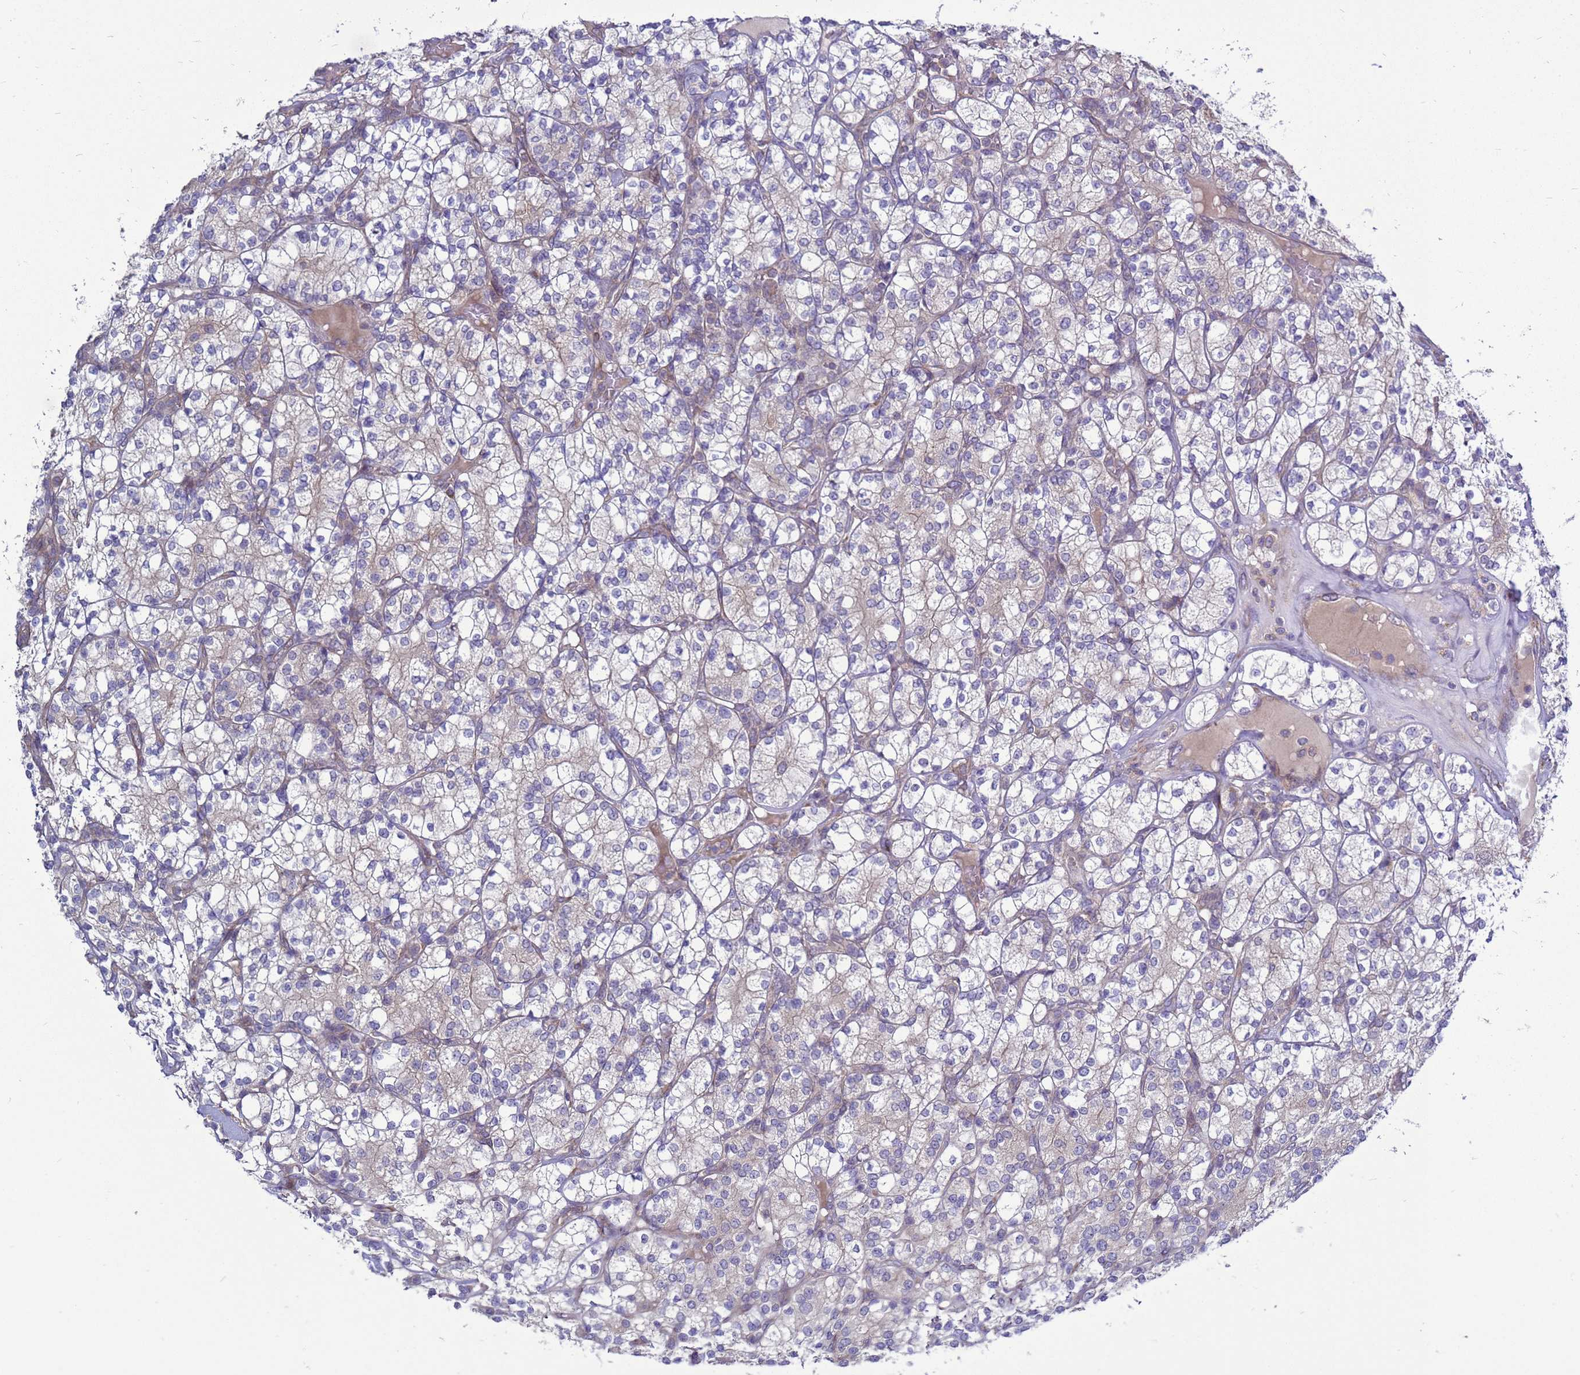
{"staining": {"intensity": "weak", "quantity": "<25%", "location": "cytoplasmic/membranous"}, "tissue": "renal cancer", "cell_type": "Tumor cells", "image_type": "cancer", "snomed": [{"axis": "morphology", "description": "Adenocarcinoma, NOS"}, {"axis": "topography", "description": "Kidney"}], "caption": "The histopathology image shows no significant positivity in tumor cells of adenocarcinoma (renal).", "gene": "MON1B", "patient": {"sex": "male", "age": 77}}